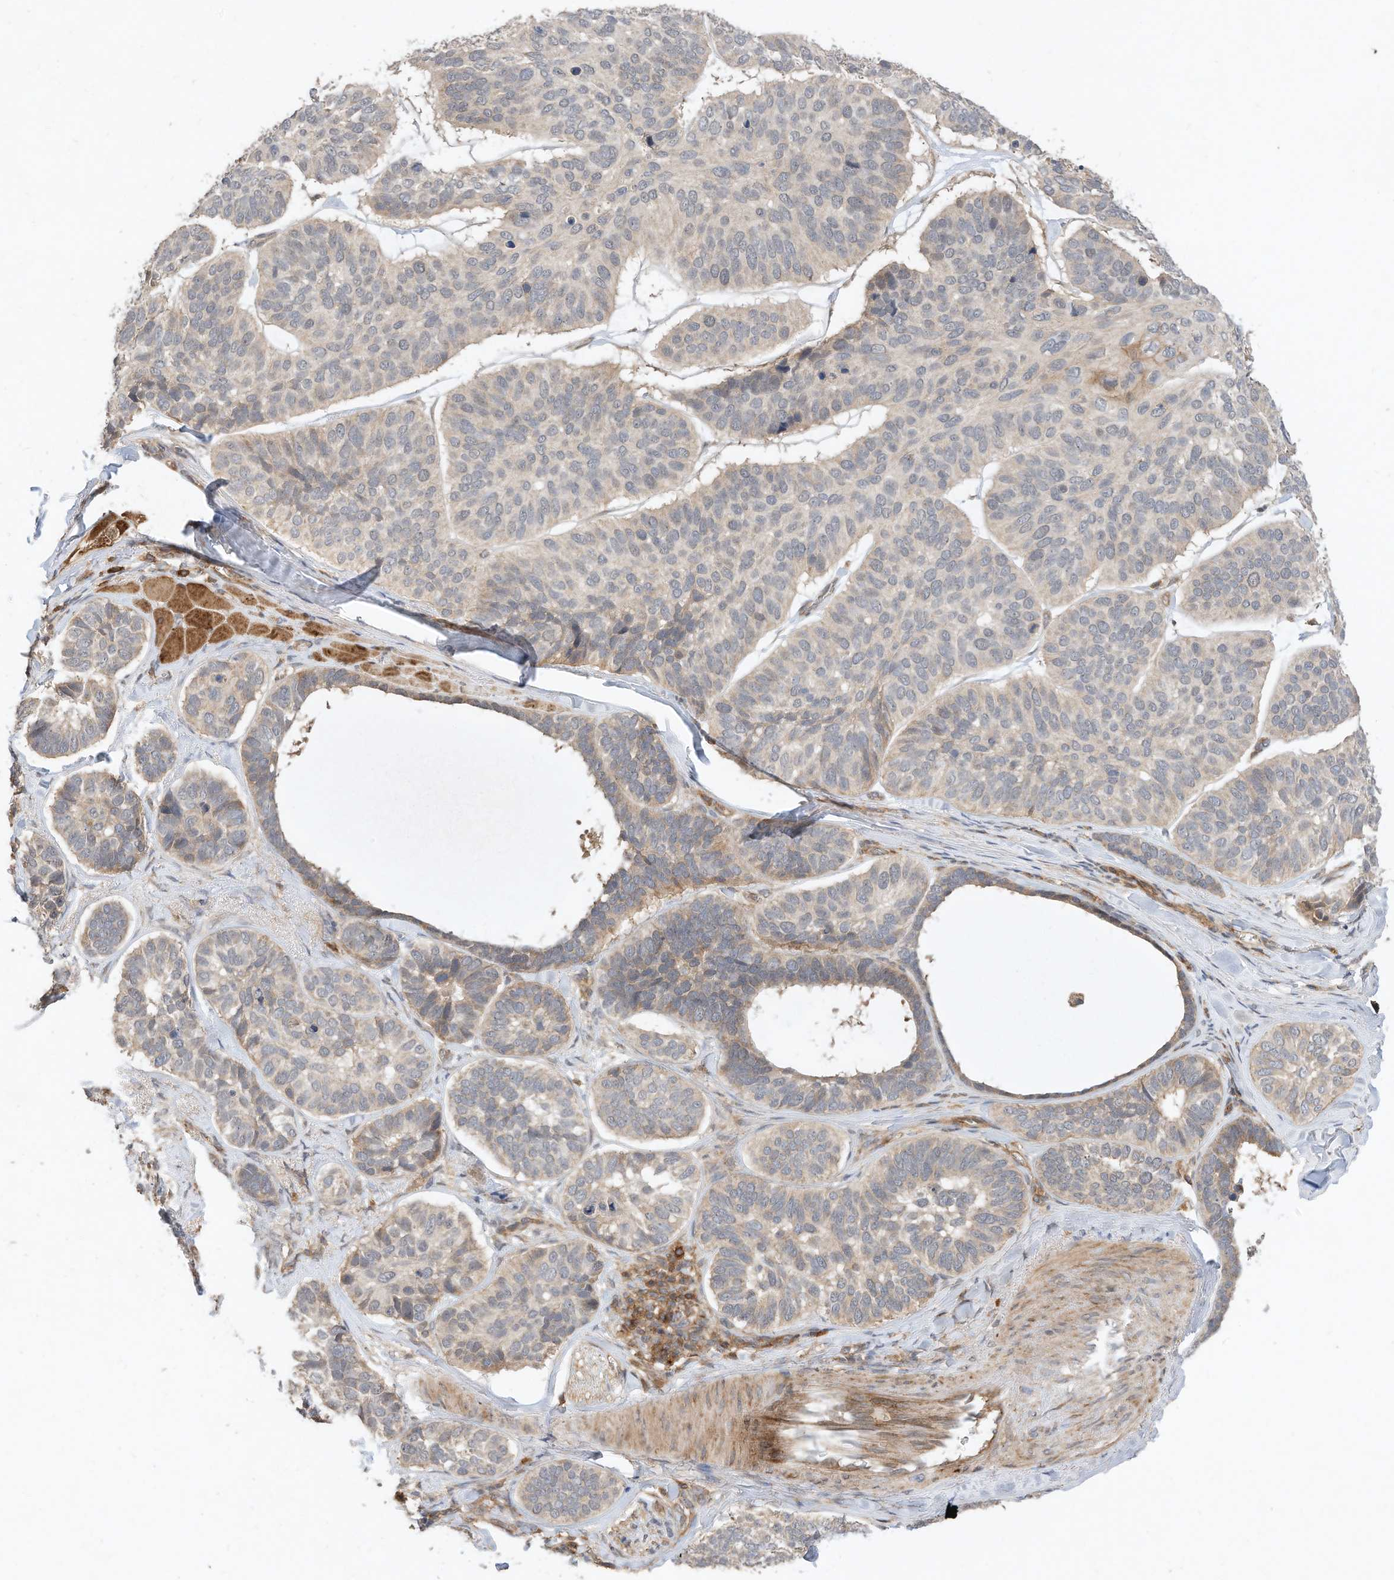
{"staining": {"intensity": "weak", "quantity": "<25%", "location": "cytoplasmic/membranous"}, "tissue": "skin cancer", "cell_type": "Tumor cells", "image_type": "cancer", "snomed": [{"axis": "morphology", "description": "Basal cell carcinoma"}, {"axis": "topography", "description": "Skin"}], "caption": "Skin cancer (basal cell carcinoma) was stained to show a protein in brown. There is no significant positivity in tumor cells. (Stains: DAB immunohistochemistry (IHC) with hematoxylin counter stain, Microscopy: brightfield microscopy at high magnification).", "gene": "CPAMD8", "patient": {"sex": "male", "age": 62}}